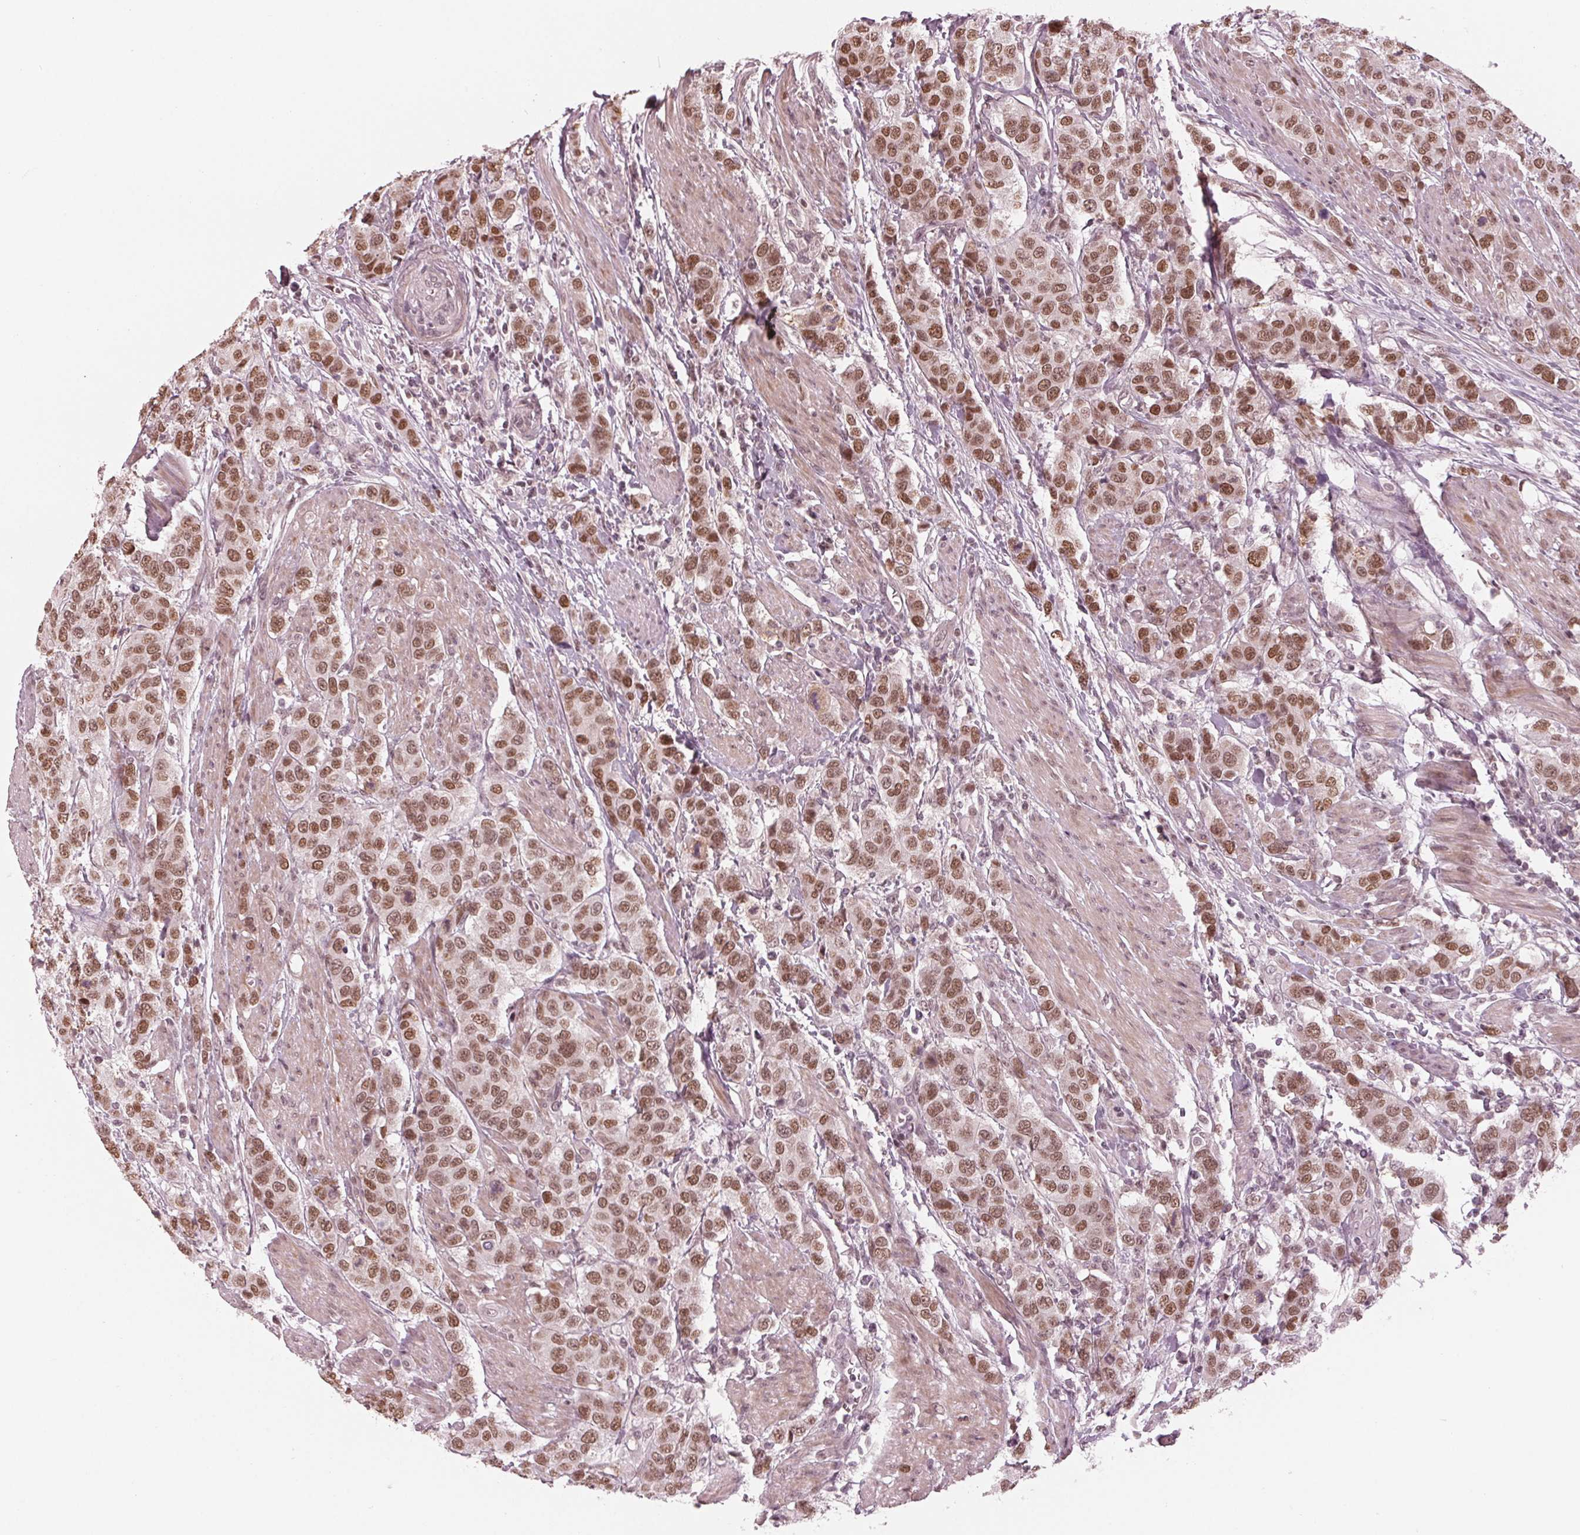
{"staining": {"intensity": "moderate", "quantity": ">75%", "location": "nuclear"}, "tissue": "urothelial cancer", "cell_type": "Tumor cells", "image_type": "cancer", "snomed": [{"axis": "morphology", "description": "Urothelial carcinoma, High grade"}, {"axis": "topography", "description": "Urinary bladder"}], "caption": "Urothelial cancer stained with immunohistochemistry shows moderate nuclear positivity in approximately >75% of tumor cells. (IHC, brightfield microscopy, high magnification).", "gene": "DNMT3L", "patient": {"sex": "female", "age": 58}}